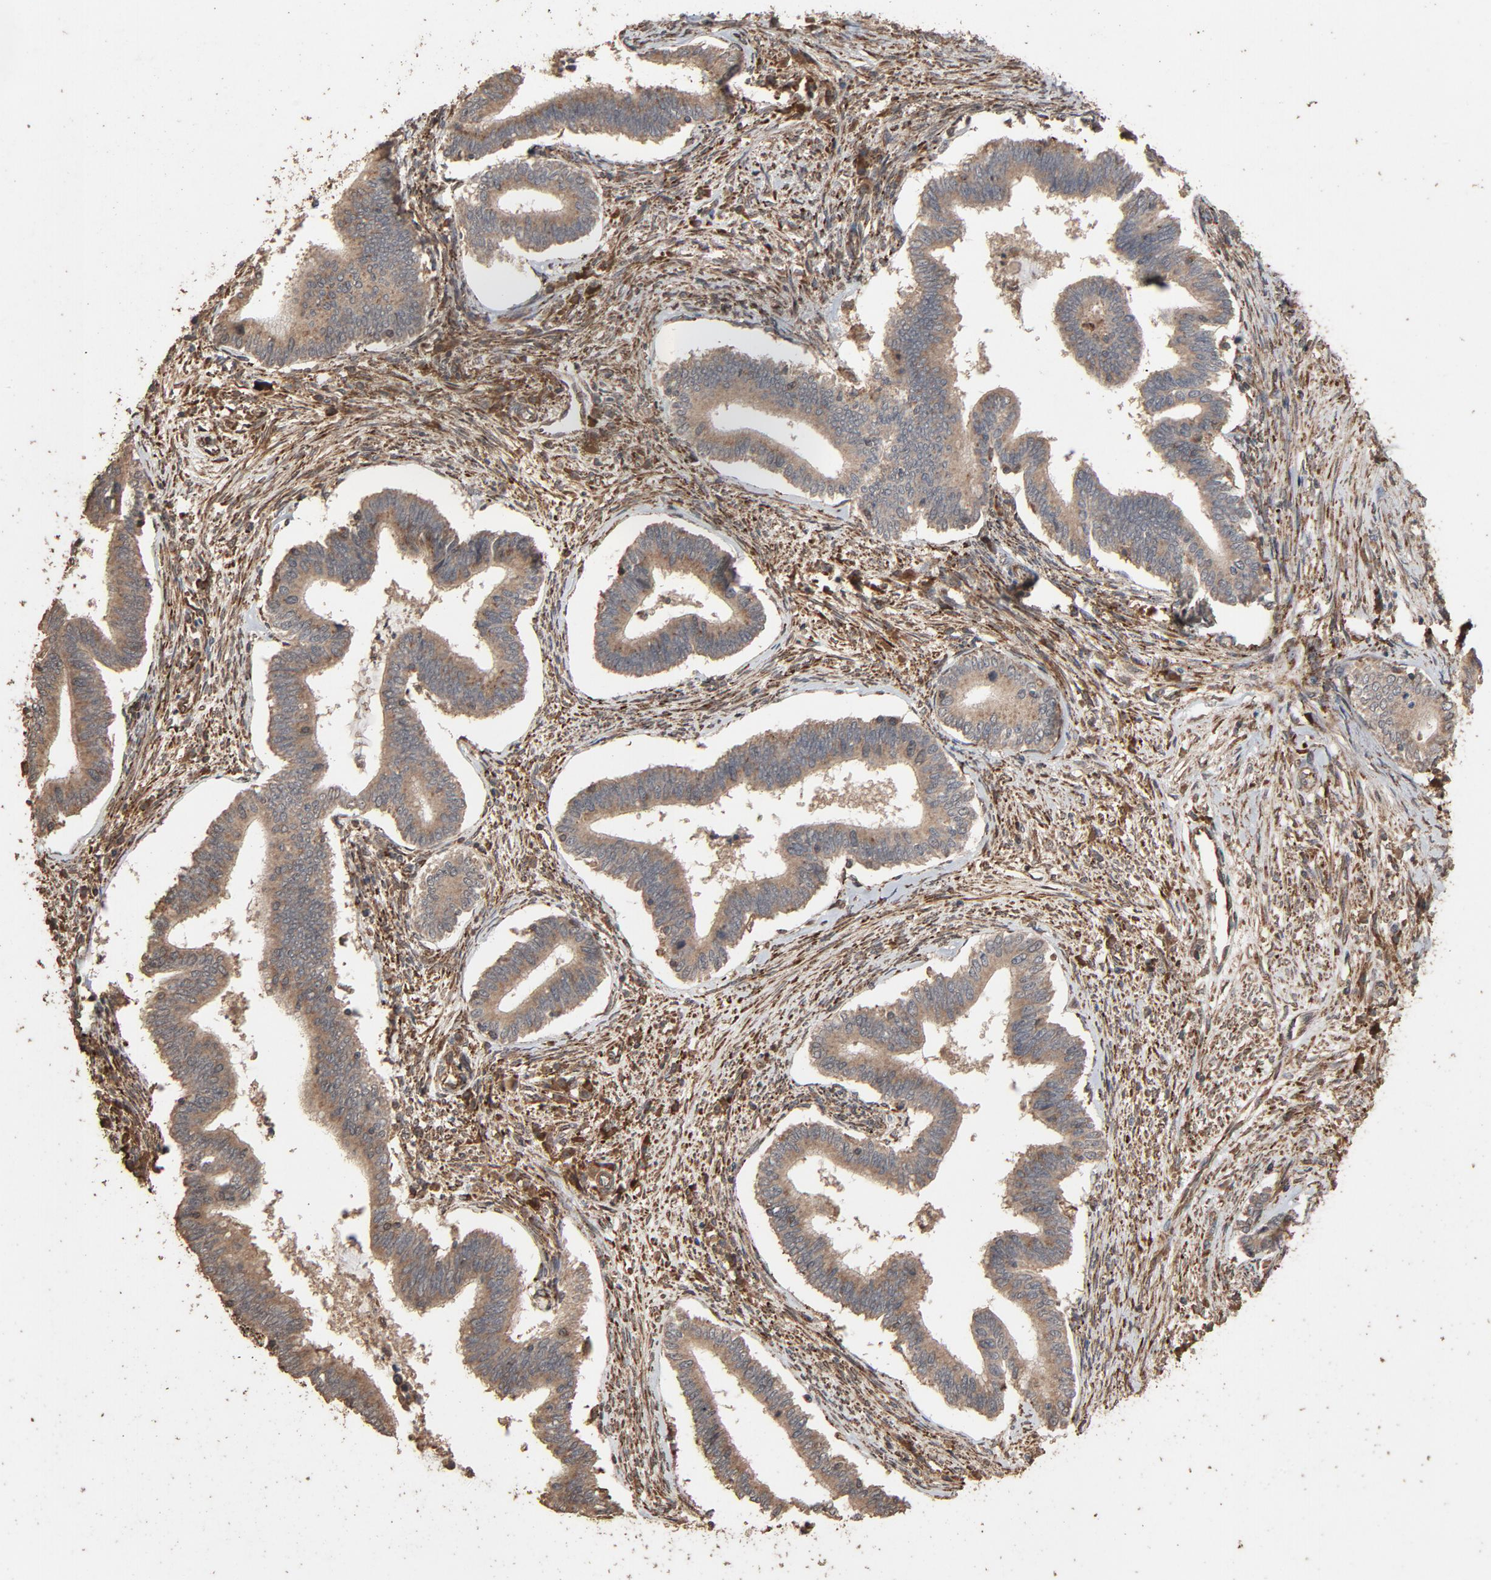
{"staining": {"intensity": "weak", "quantity": ">75%", "location": "cytoplasmic/membranous"}, "tissue": "cervical cancer", "cell_type": "Tumor cells", "image_type": "cancer", "snomed": [{"axis": "morphology", "description": "Adenocarcinoma, NOS"}, {"axis": "topography", "description": "Cervix"}], "caption": "Immunohistochemical staining of cervical adenocarcinoma reveals low levels of weak cytoplasmic/membranous protein staining in about >75% of tumor cells.", "gene": "RPS6KA6", "patient": {"sex": "female", "age": 36}}